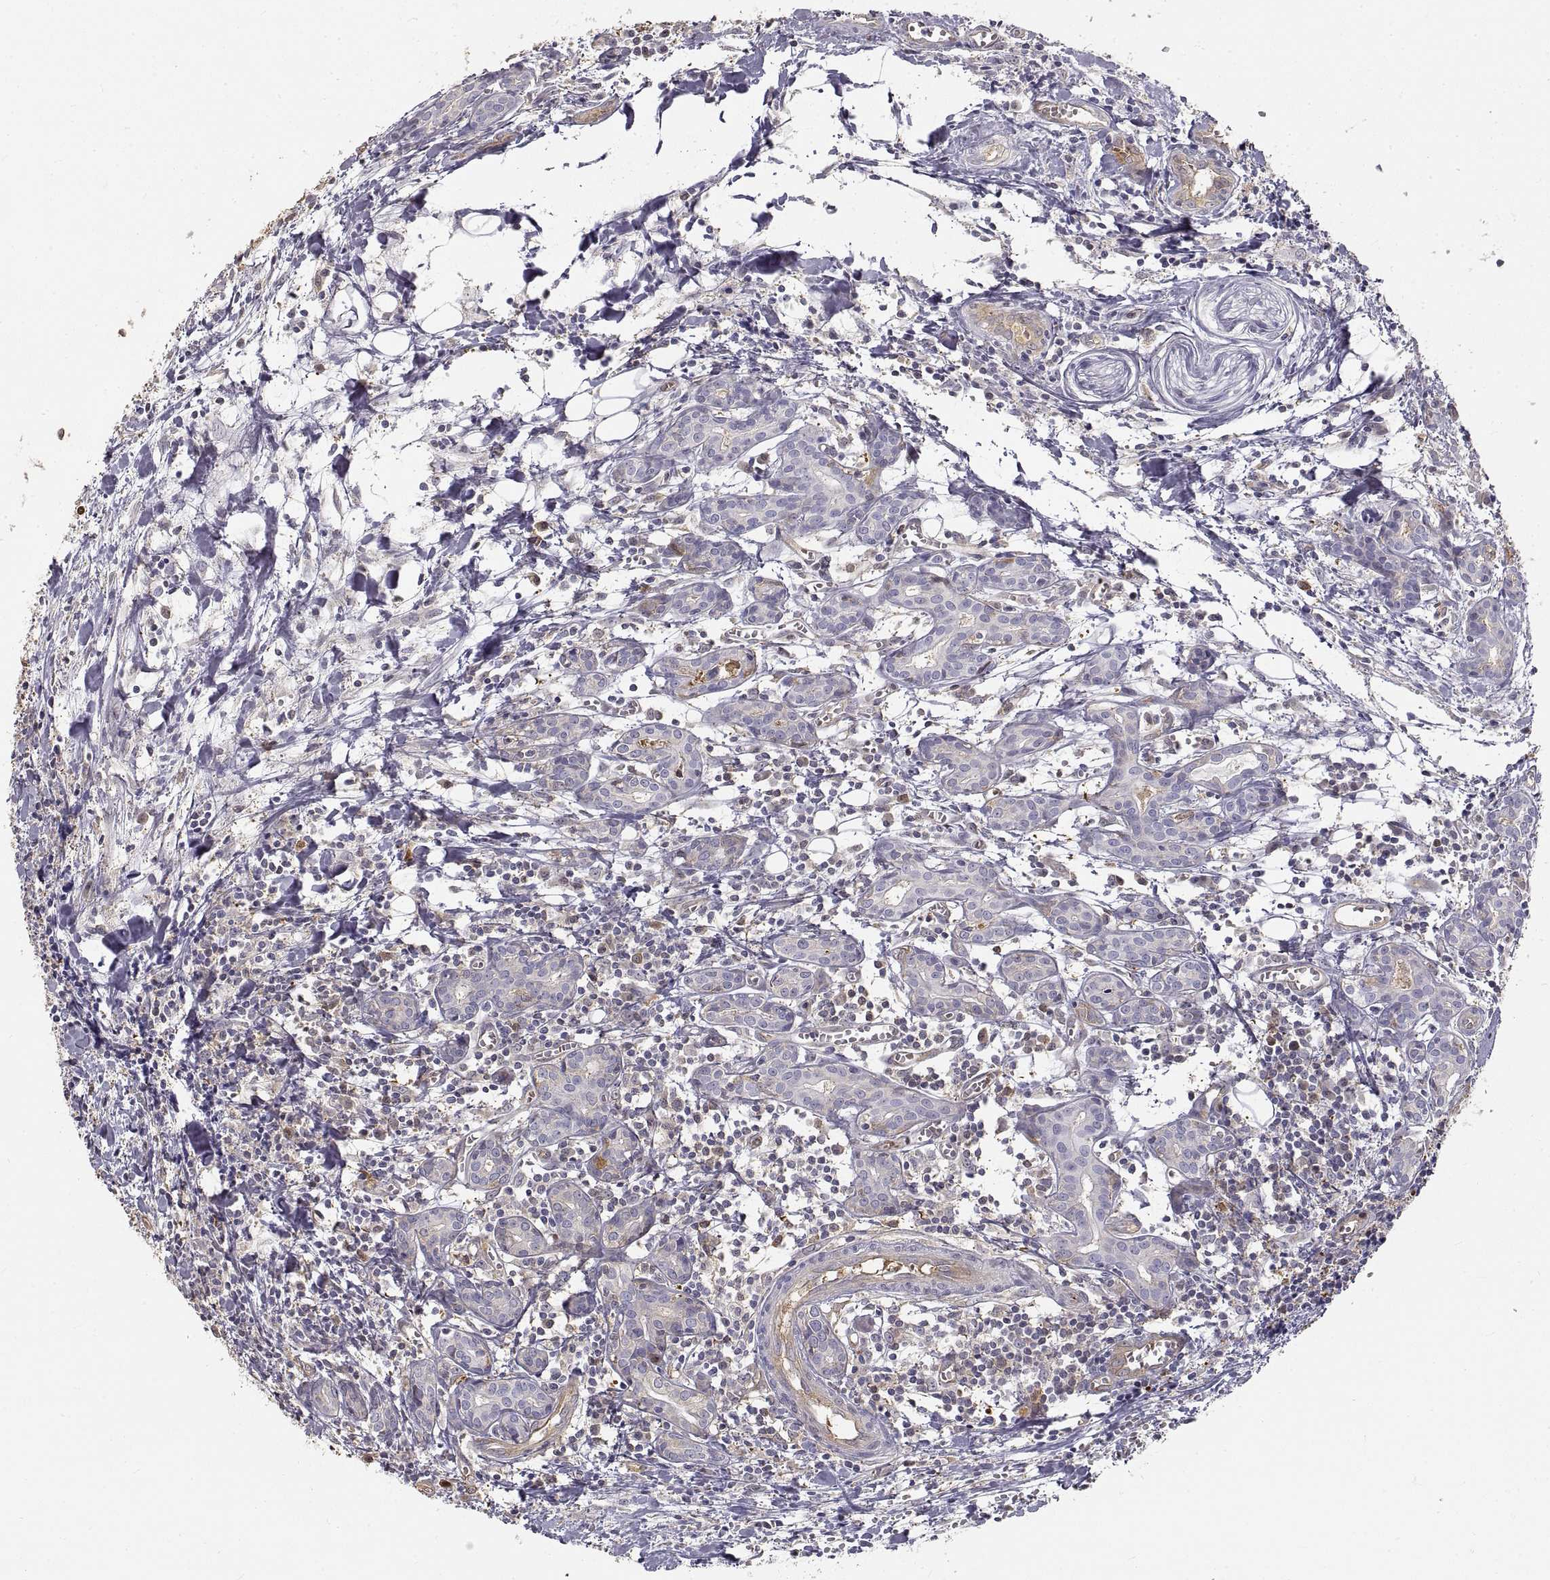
{"staining": {"intensity": "moderate", "quantity": "<25%", "location": "cytoplasmic/membranous"}, "tissue": "head and neck cancer", "cell_type": "Tumor cells", "image_type": "cancer", "snomed": [{"axis": "morphology", "description": "Adenocarcinoma, NOS"}, {"axis": "topography", "description": "Head-Neck"}], "caption": "Immunohistochemical staining of human head and neck cancer shows low levels of moderate cytoplasmic/membranous protein positivity in approximately <25% of tumor cells.", "gene": "HSP90AB1", "patient": {"sex": "male", "age": 76}}